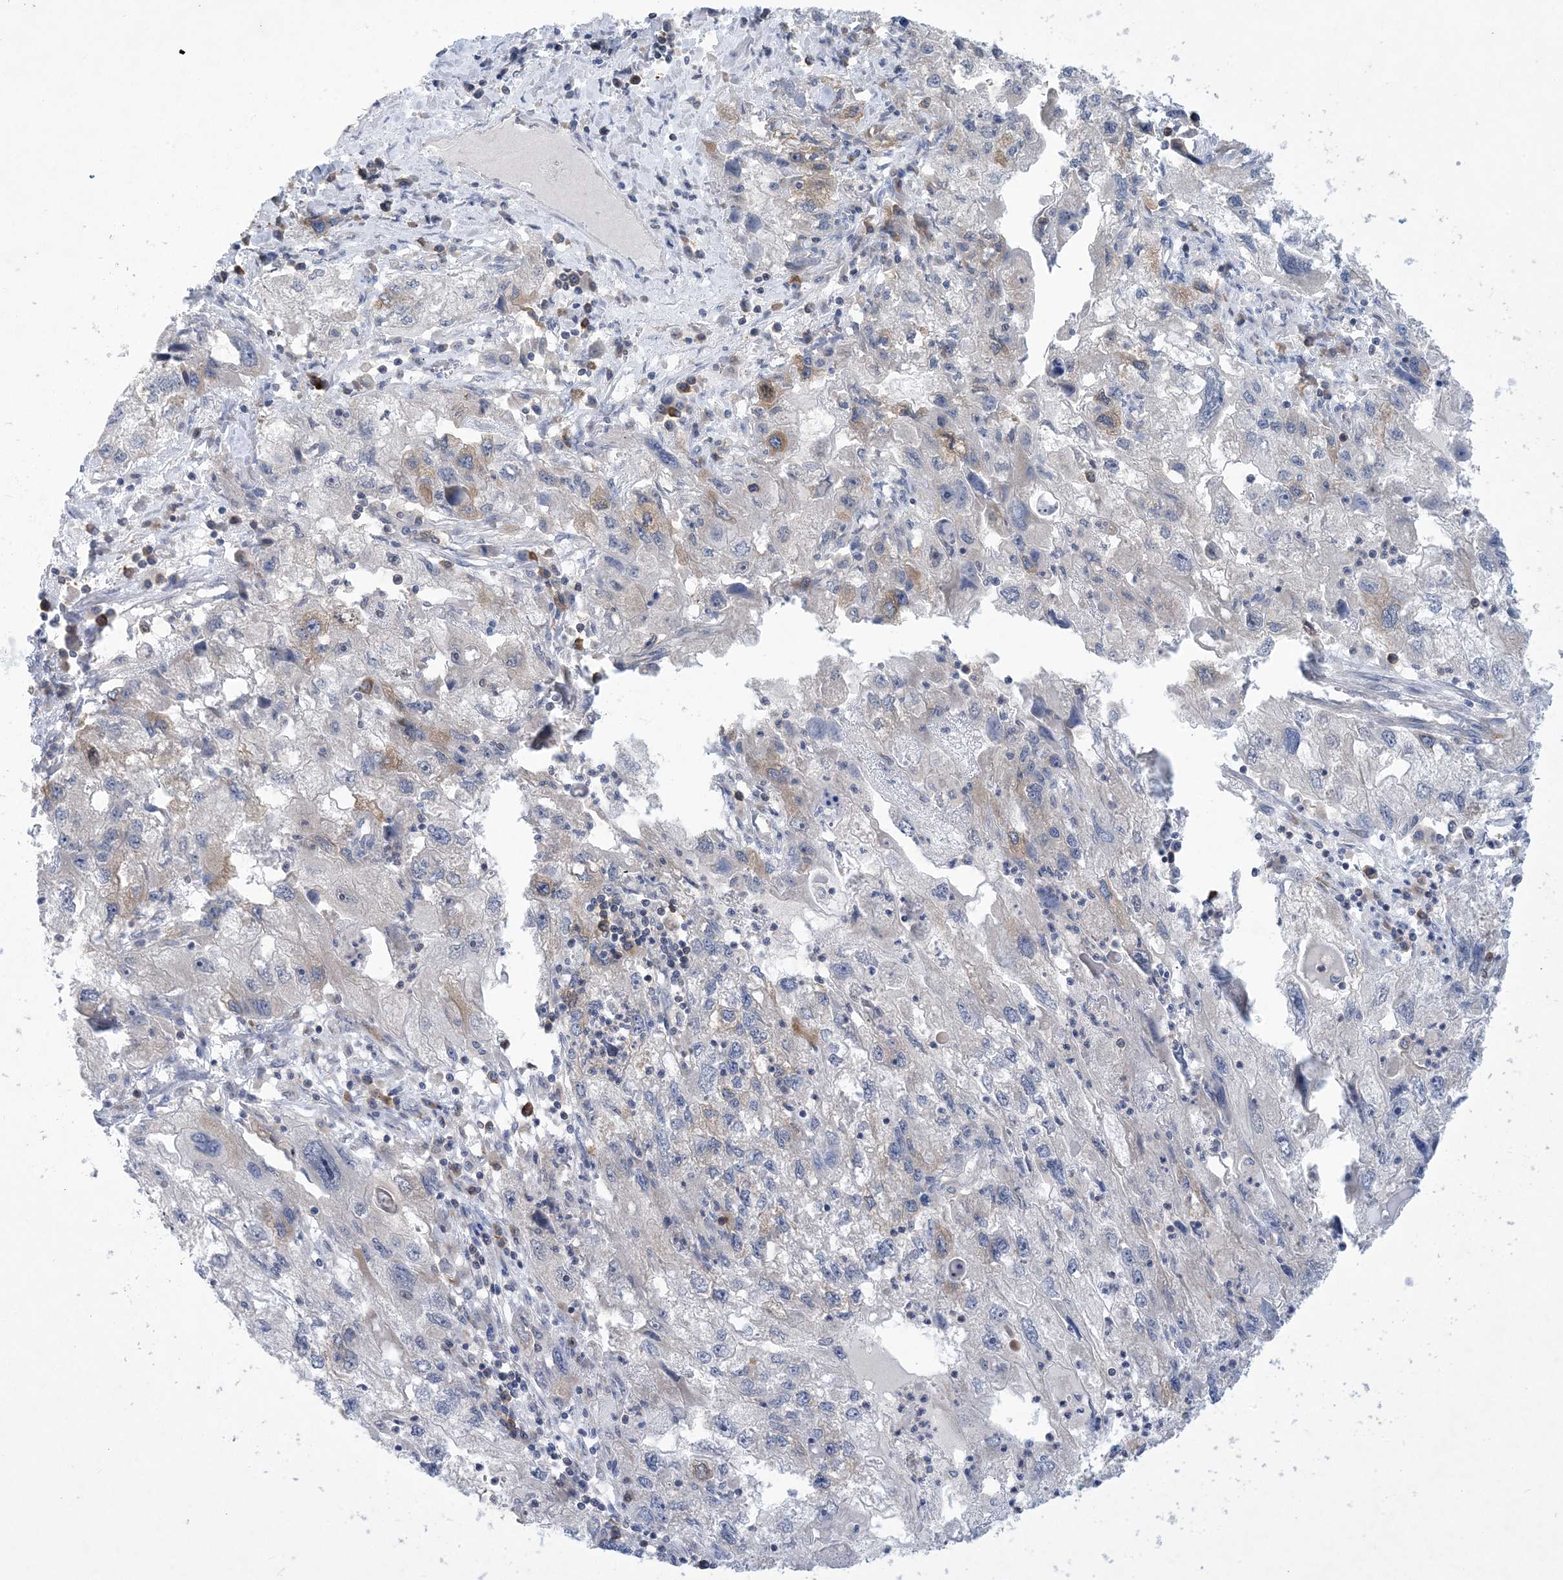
{"staining": {"intensity": "negative", "quantity": "none", "location": "none"}, "tissue": "endometrial cancer", "cell_type": "Tumor cells", "image_type": "cancer", "snomed": [{"axis": "morphology", "description": "Adenocarcinoma, NOS"}, {"axis": "topography", "description": "Endometrium"}], "caption": "Endometrial cancer was stained to show a protein in brown. There is no significant expression in tumor cells. (Stains: DAB (3,3'-diaminobenzidine) IHC with hematoxylin counter stain, Microscopy: brightfield microscopy at high magnification).", "gene": "AOC1", "patient": {"sex": "female", "age": 49}}